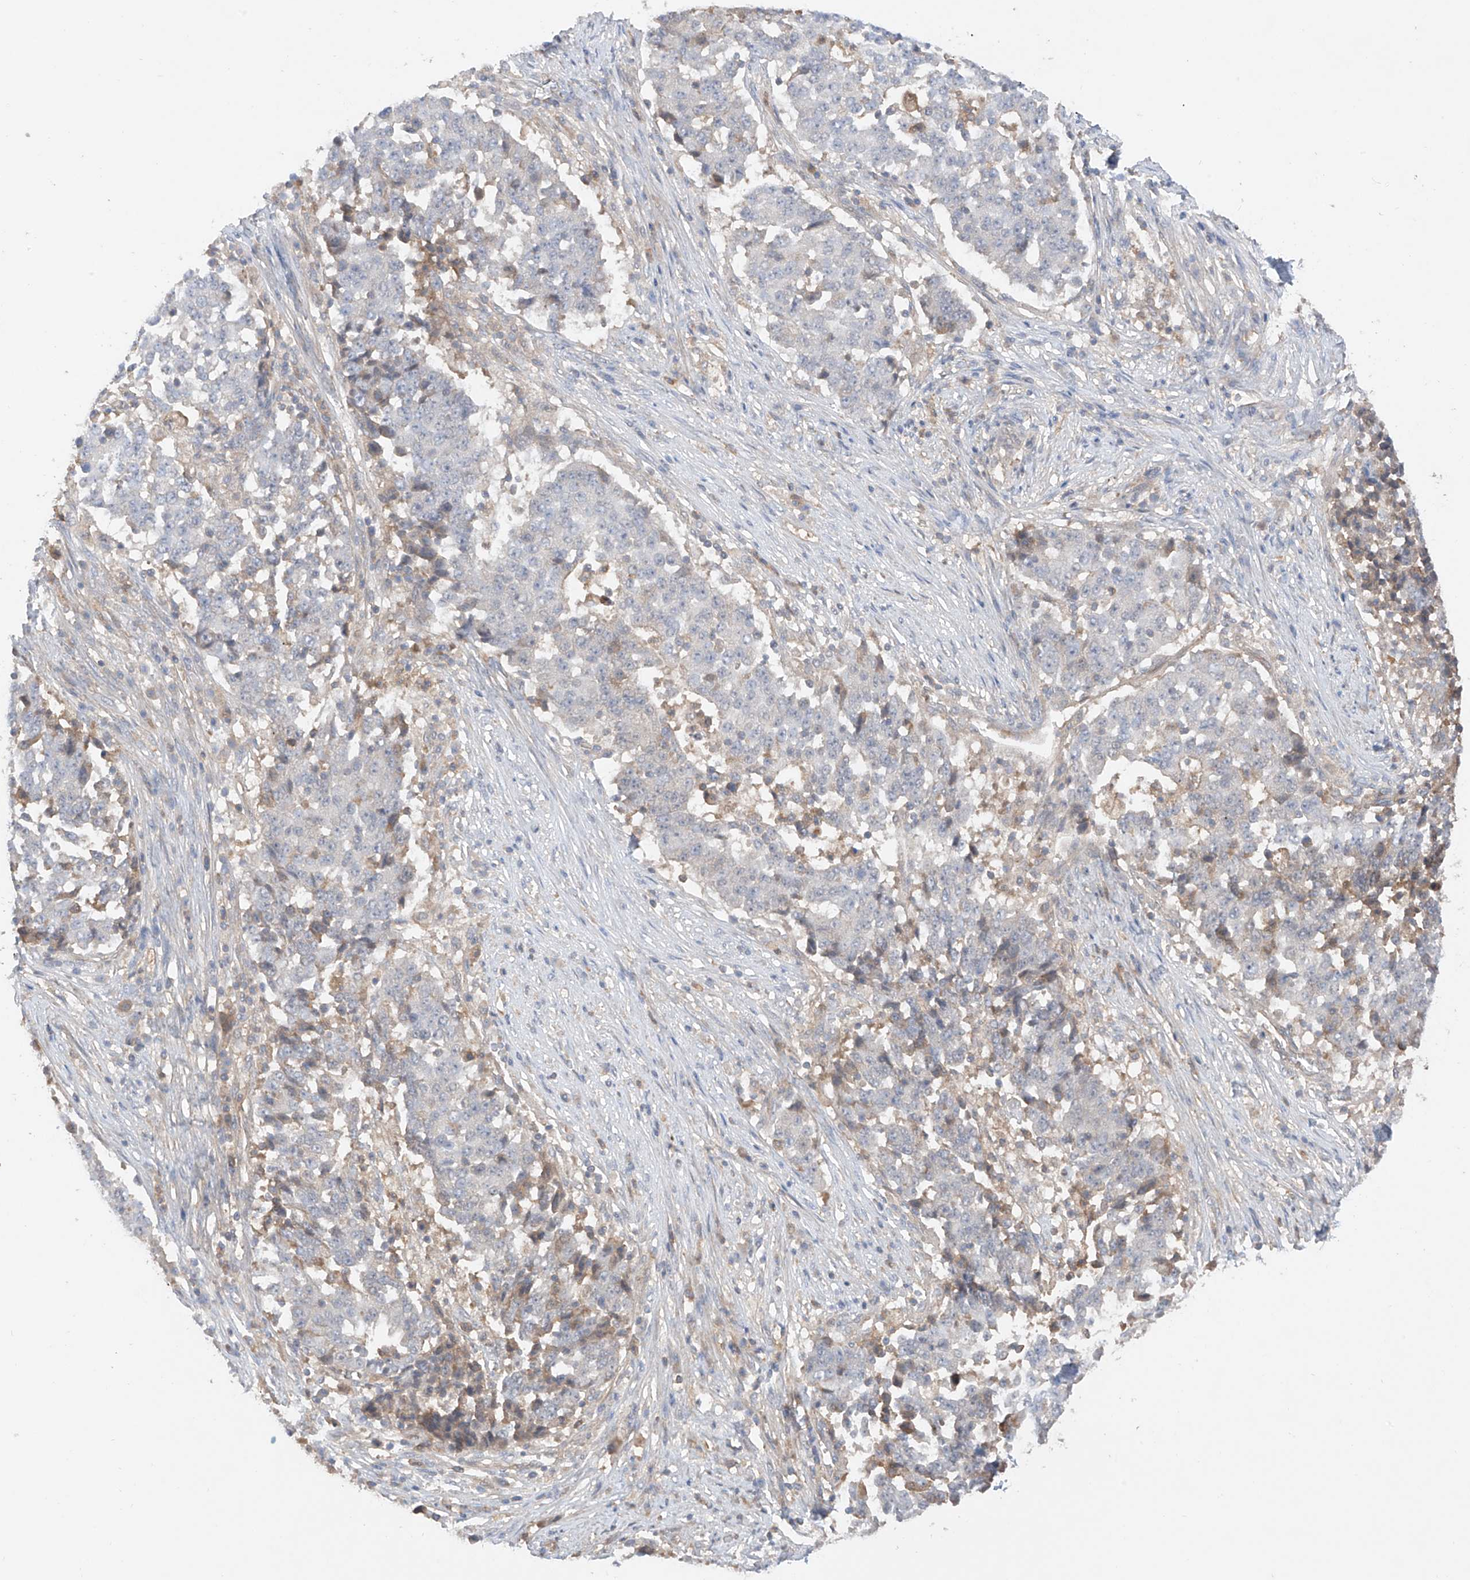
{"staining": {"intensity": "weak", "quantity": "<25%", "location": "cytoplasmic/membranous"}, "tissue": "stomach cancer", "cell_type": "Tumor cells", "image_type": "cancer", "snomed": [{"axis": "morphology", "description": "Adenocarcinoma, NOS"}, {"axis": "topography", "description": "Stomach"}], "caption": "High power microscopy micrograph of an immunohistochemistry (IHC) micrograph of stomach cancer, revealing no significant positivity in tumor cells.", "gene": "CACNA2D4", "patient": {"sex": "male", "age": 59}}